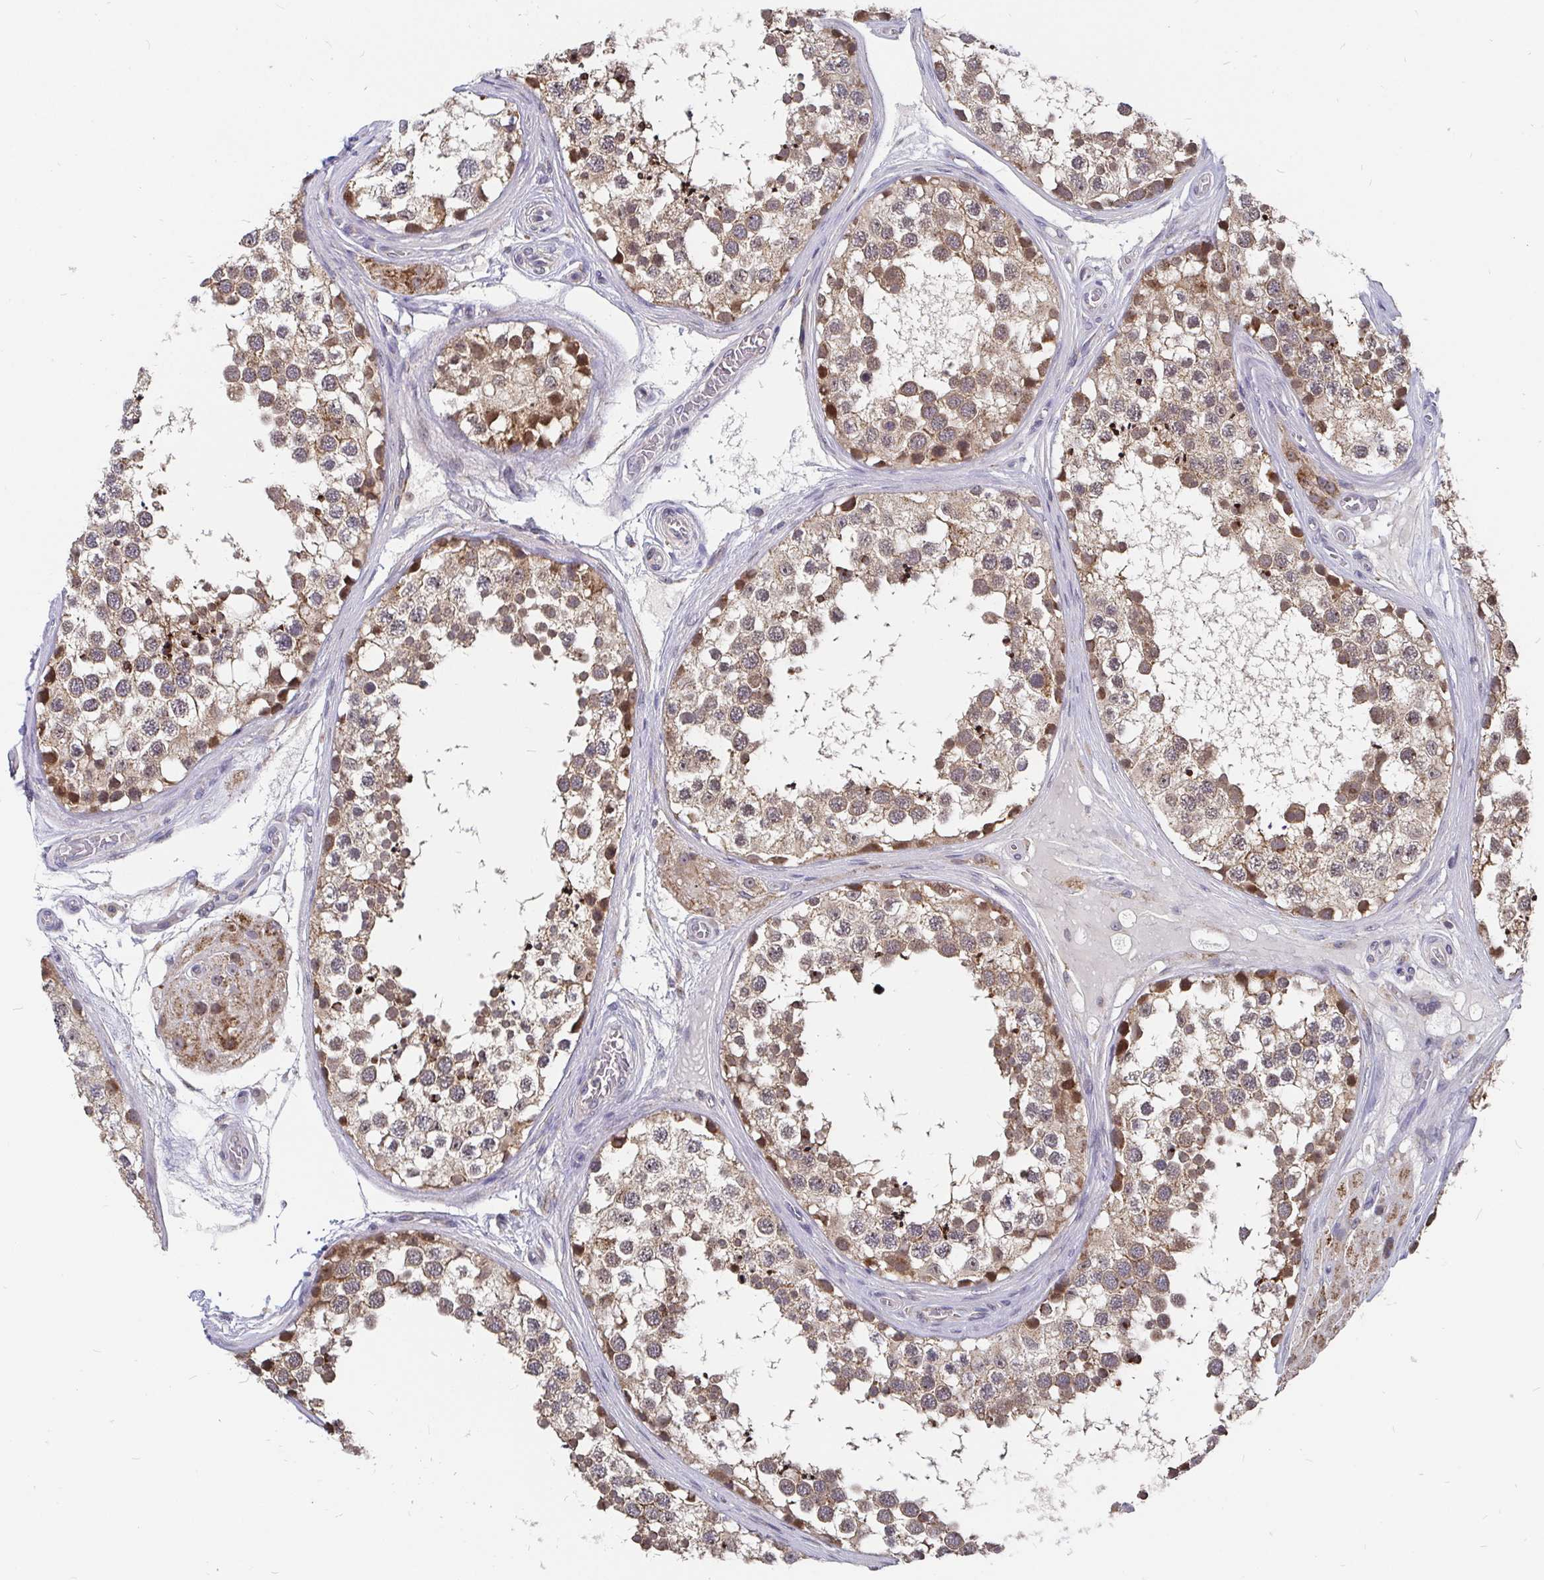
{"staining": {"intensity": "moderate", "quantity": ">75%", "location": "cytoplasmic/membranous,nuclear"}, "tissue": "testis", "cell_type": "Cells in seminiferous ducts", "image_type": "normal", "snomed": [{"axis": "morphology", "description": "Normal tissue, NOS"}, {"axis": "morphology", "description": "Seminoma, NOS"}, {"axis": "topography", "description": "Testis"}], "caption": "The immunohistochemical stain highlights moderate cytoplasmic/membranous,nuclear staining in cells in seminiferous ducts of unremarkable testis.", "gene": "PDF", "patient": {"sex": "male", "age": 65}}